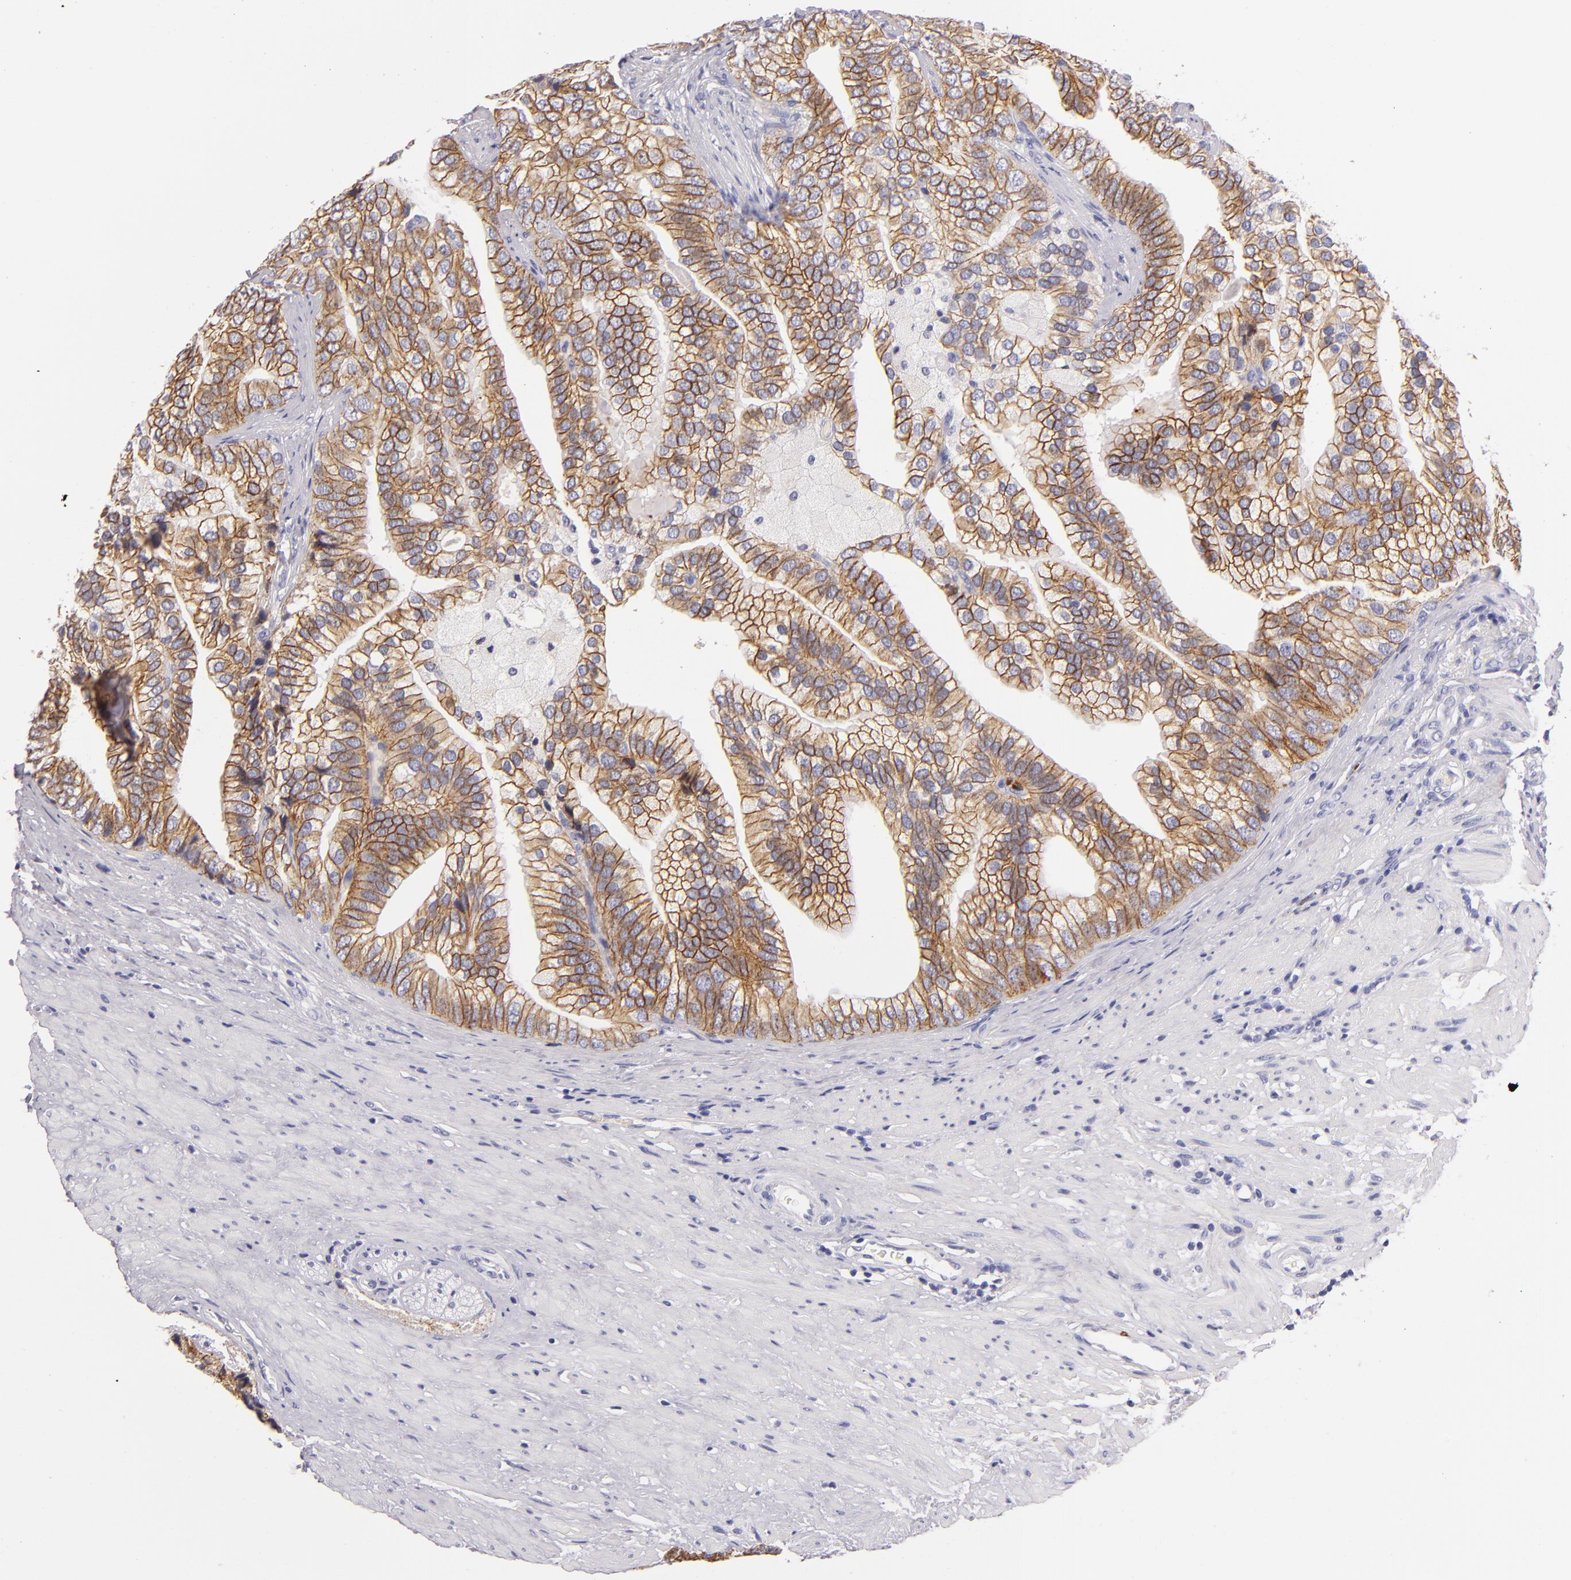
{"staining": {"intensity": "moderate", "quantity": ">75%", "location": "cytoplasmic/membranous"}, "tissue": "prostate cancer", "cell_type": "Tumor cells", "image_type": "cancer", "snomed": [{"axis": "morphology", "description": "Adenocarcinoma, Low grade"}, {"axis": "topography", "description": "Prostate"}], "caption": "DAB immunohistochemical staining of human prostate adenocarcinoma (low-grade) reveals moderate cytoplasmic/membranous protein expression in approximately >75% of tumor cells. The staining was performed using DAB (3,3'-diaminobenzidine), with brown indicating positive protein expression. Nuclei are stained blue with hematoxylin.", "gene": "CDH3", "patient": {"sex": "male", "age": 71}}